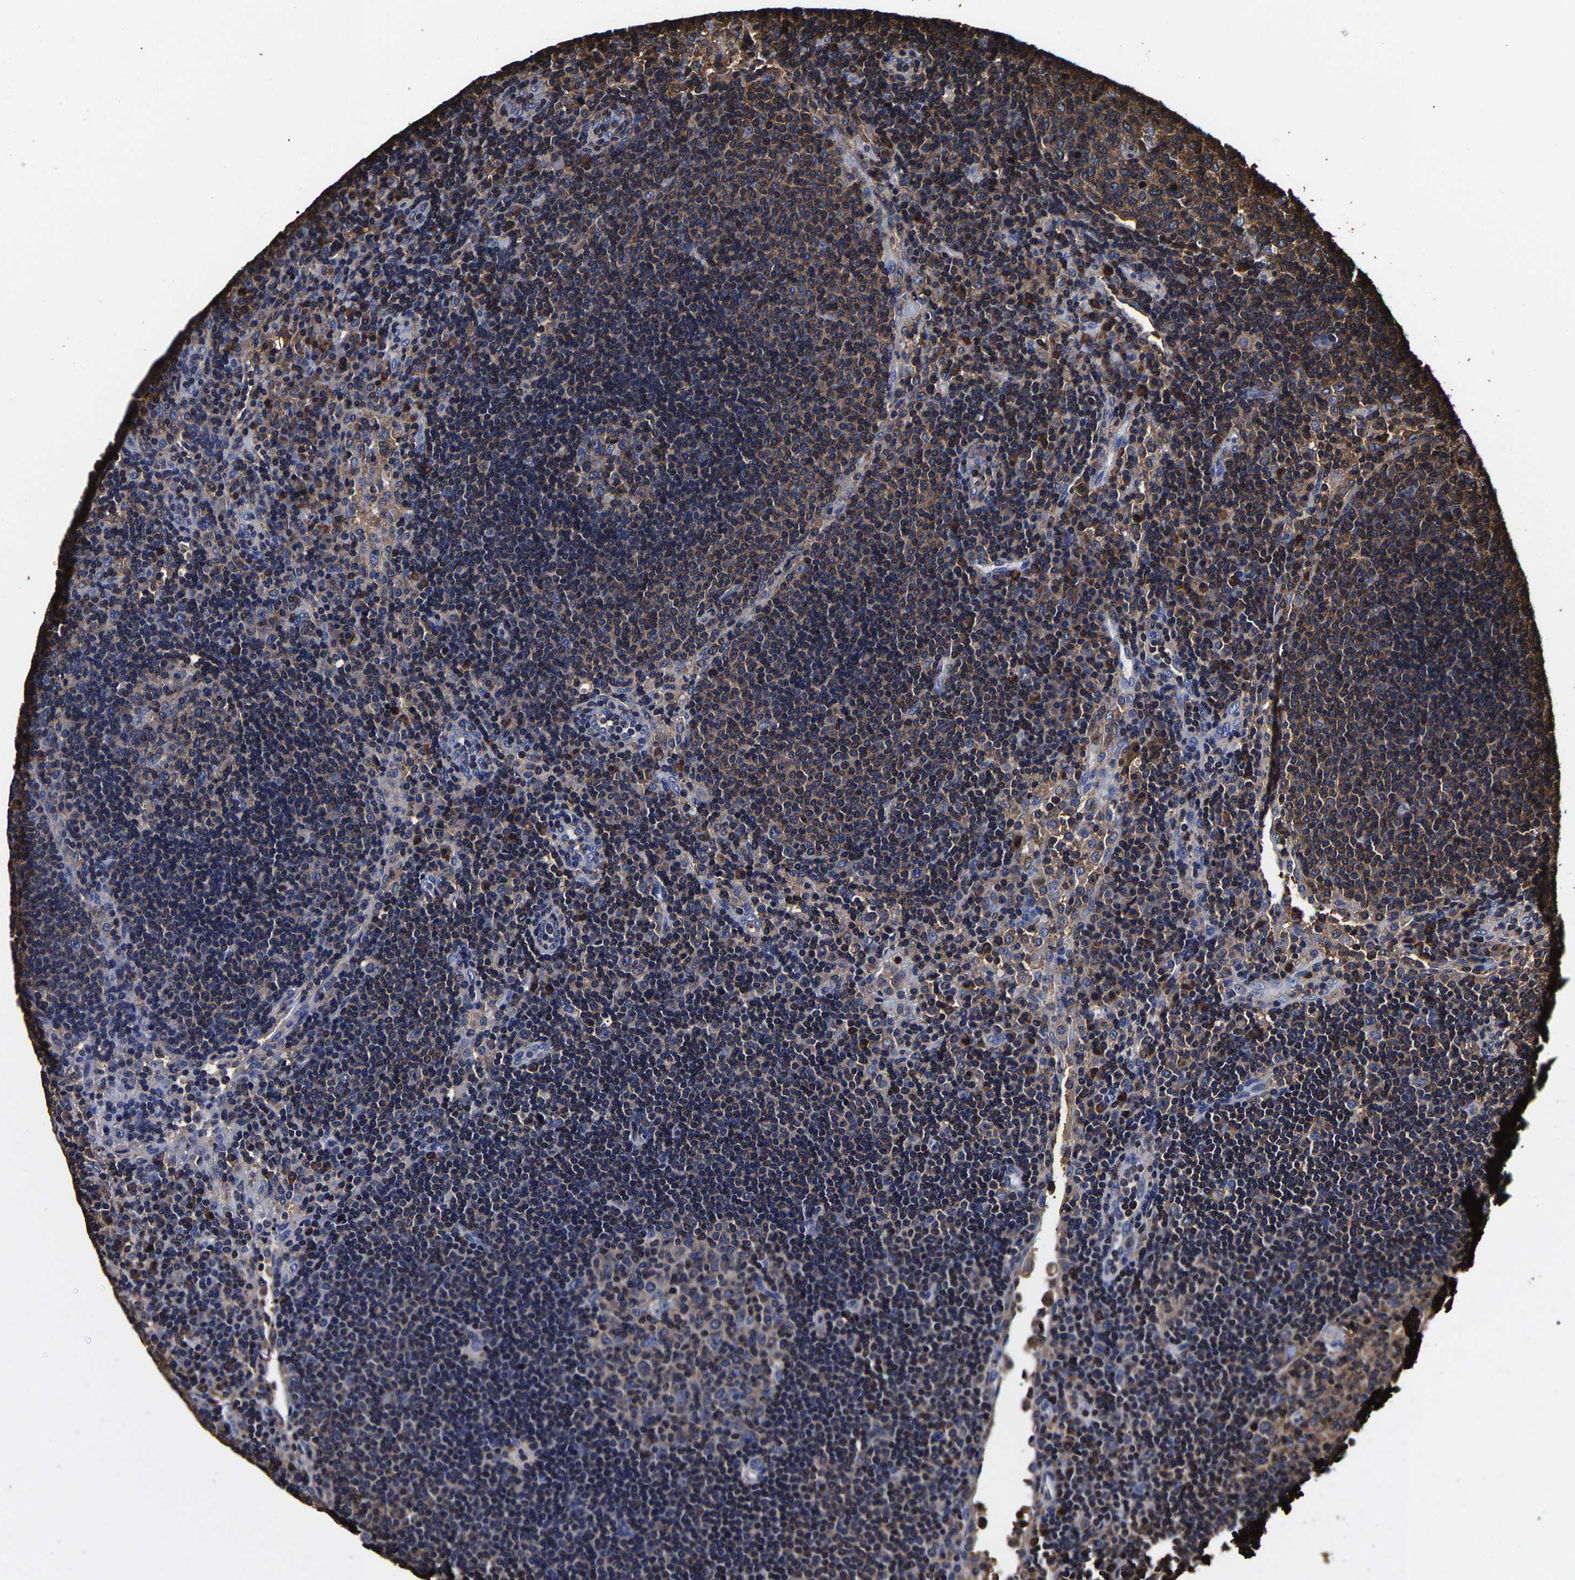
{"staining": {"intensity": "moderate", "quantity": ">75%", "location": "cytoplasmic/membranous"}, "tissue": "lymph node", "cell_type": "Germinal center cells", "image_type": "normal", "snomed": [{"axis": "morphology", "description": "Normal tissue, NOS"}, {"axis": "topography", "description": "Lymph node"}], "caption": "Germinal center cells display medium levels of moderate cytoplasmic/membranous staining in approximately >75% of cells in unremarkable human lymph node. (DAB (3,3'-diaminobenzidine) IHC, brown staining for protein, blue staining for nuclei).", "gene": "SSH3", "patient": {"sex": "female", "age": 53}}